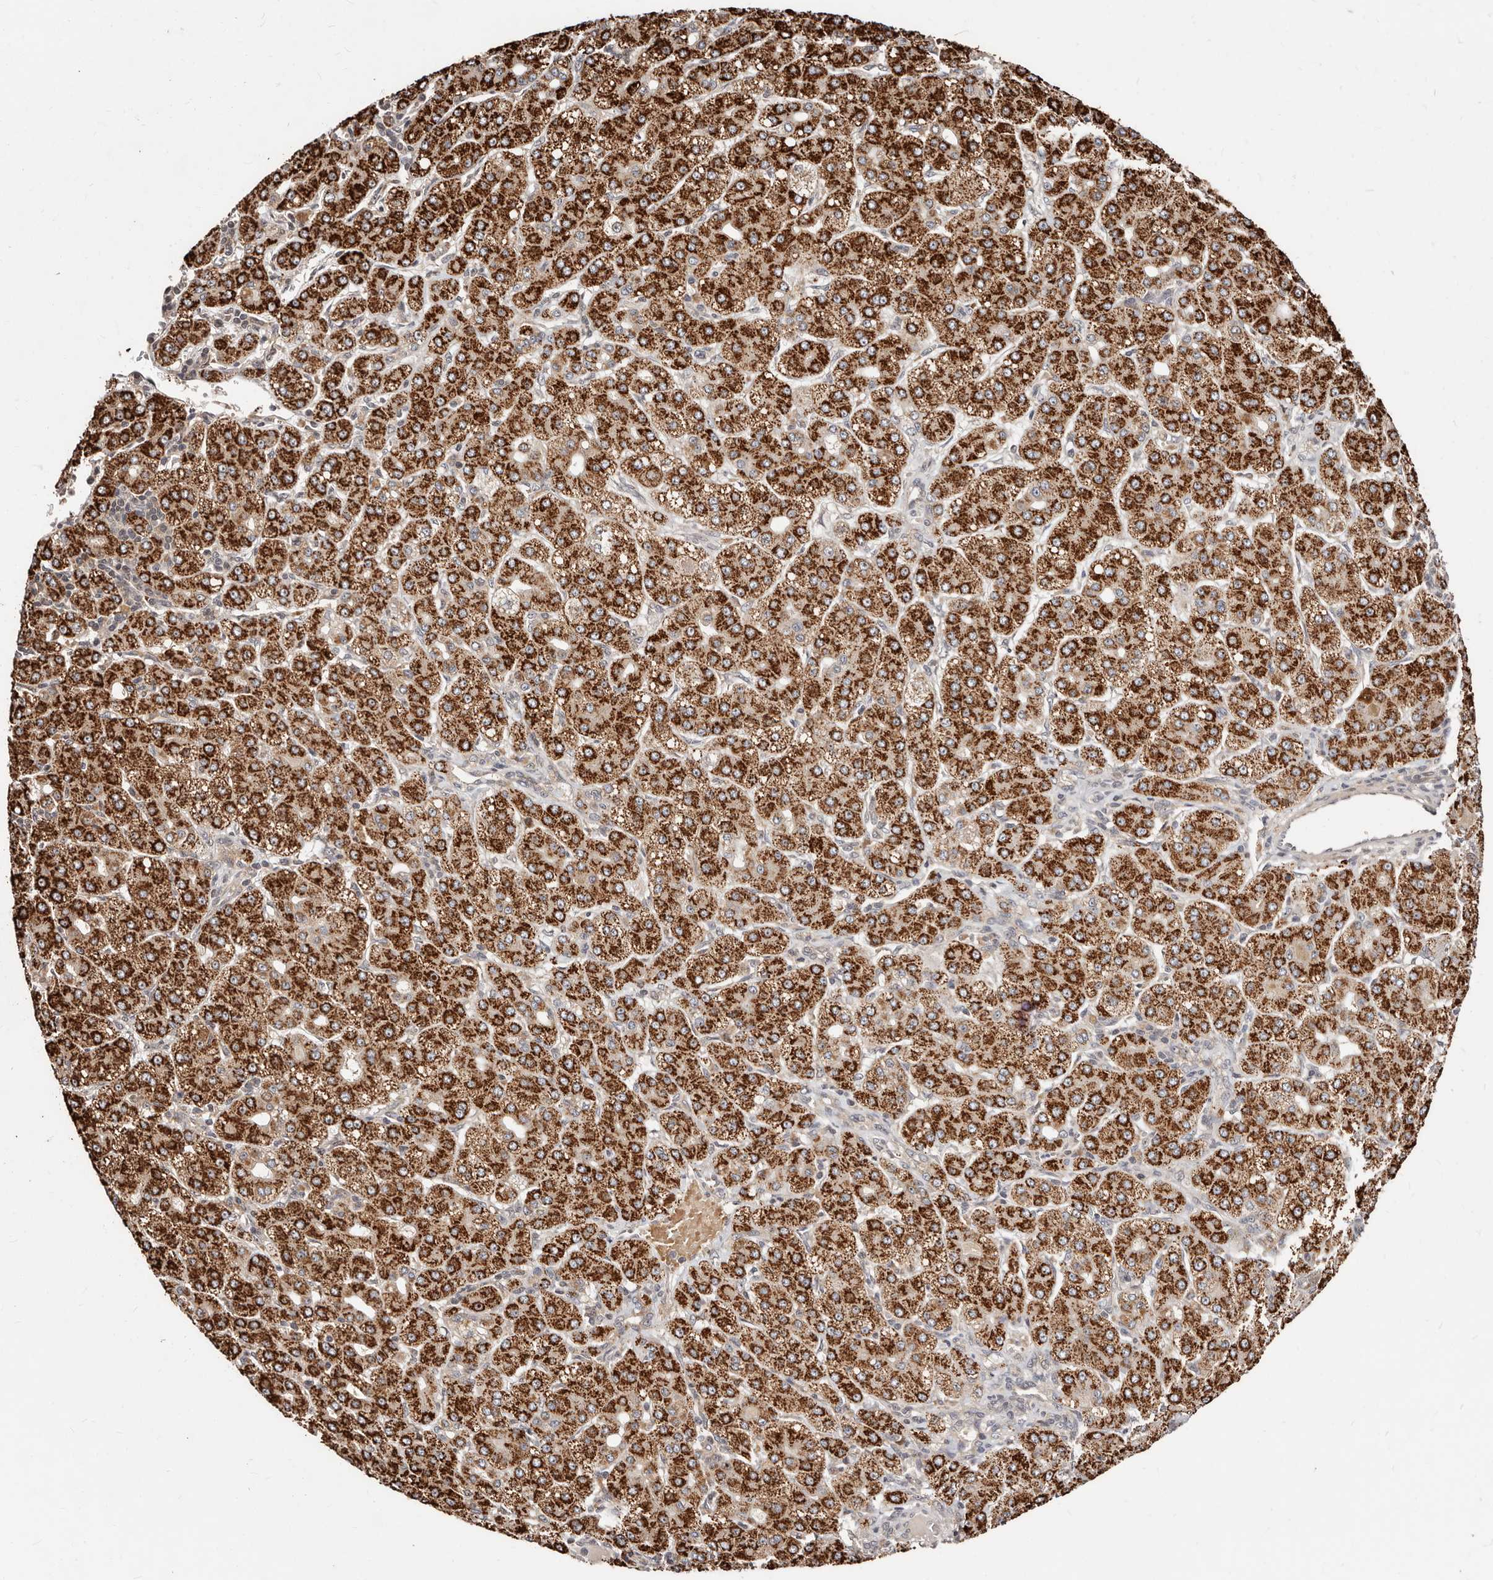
{"staining": {"intensity": "strong", "quantity": ">75%", "location": "cytoplasmic/membranous"}, "tissue": "liver cancer", "cell_type": "Tumor cells", "image_type": "cancer", "snomed": [{"axis": "morphology", "description": "Carcinoma, Hepatocellular, NOS"}, {"axis": "topography", "description": "Liver"}], "caption": "This micrograph reveals liver hepatocellular carcinoma stained with immunohistochemistry (IHC) to label a protein in brown. The cytoplasmic/membranous of tumor cells show strong positivity for the protein. Nuclei are counter-stained blue.", "gene": "APOL6", "patient": {"sex": "male", "age": 65}}